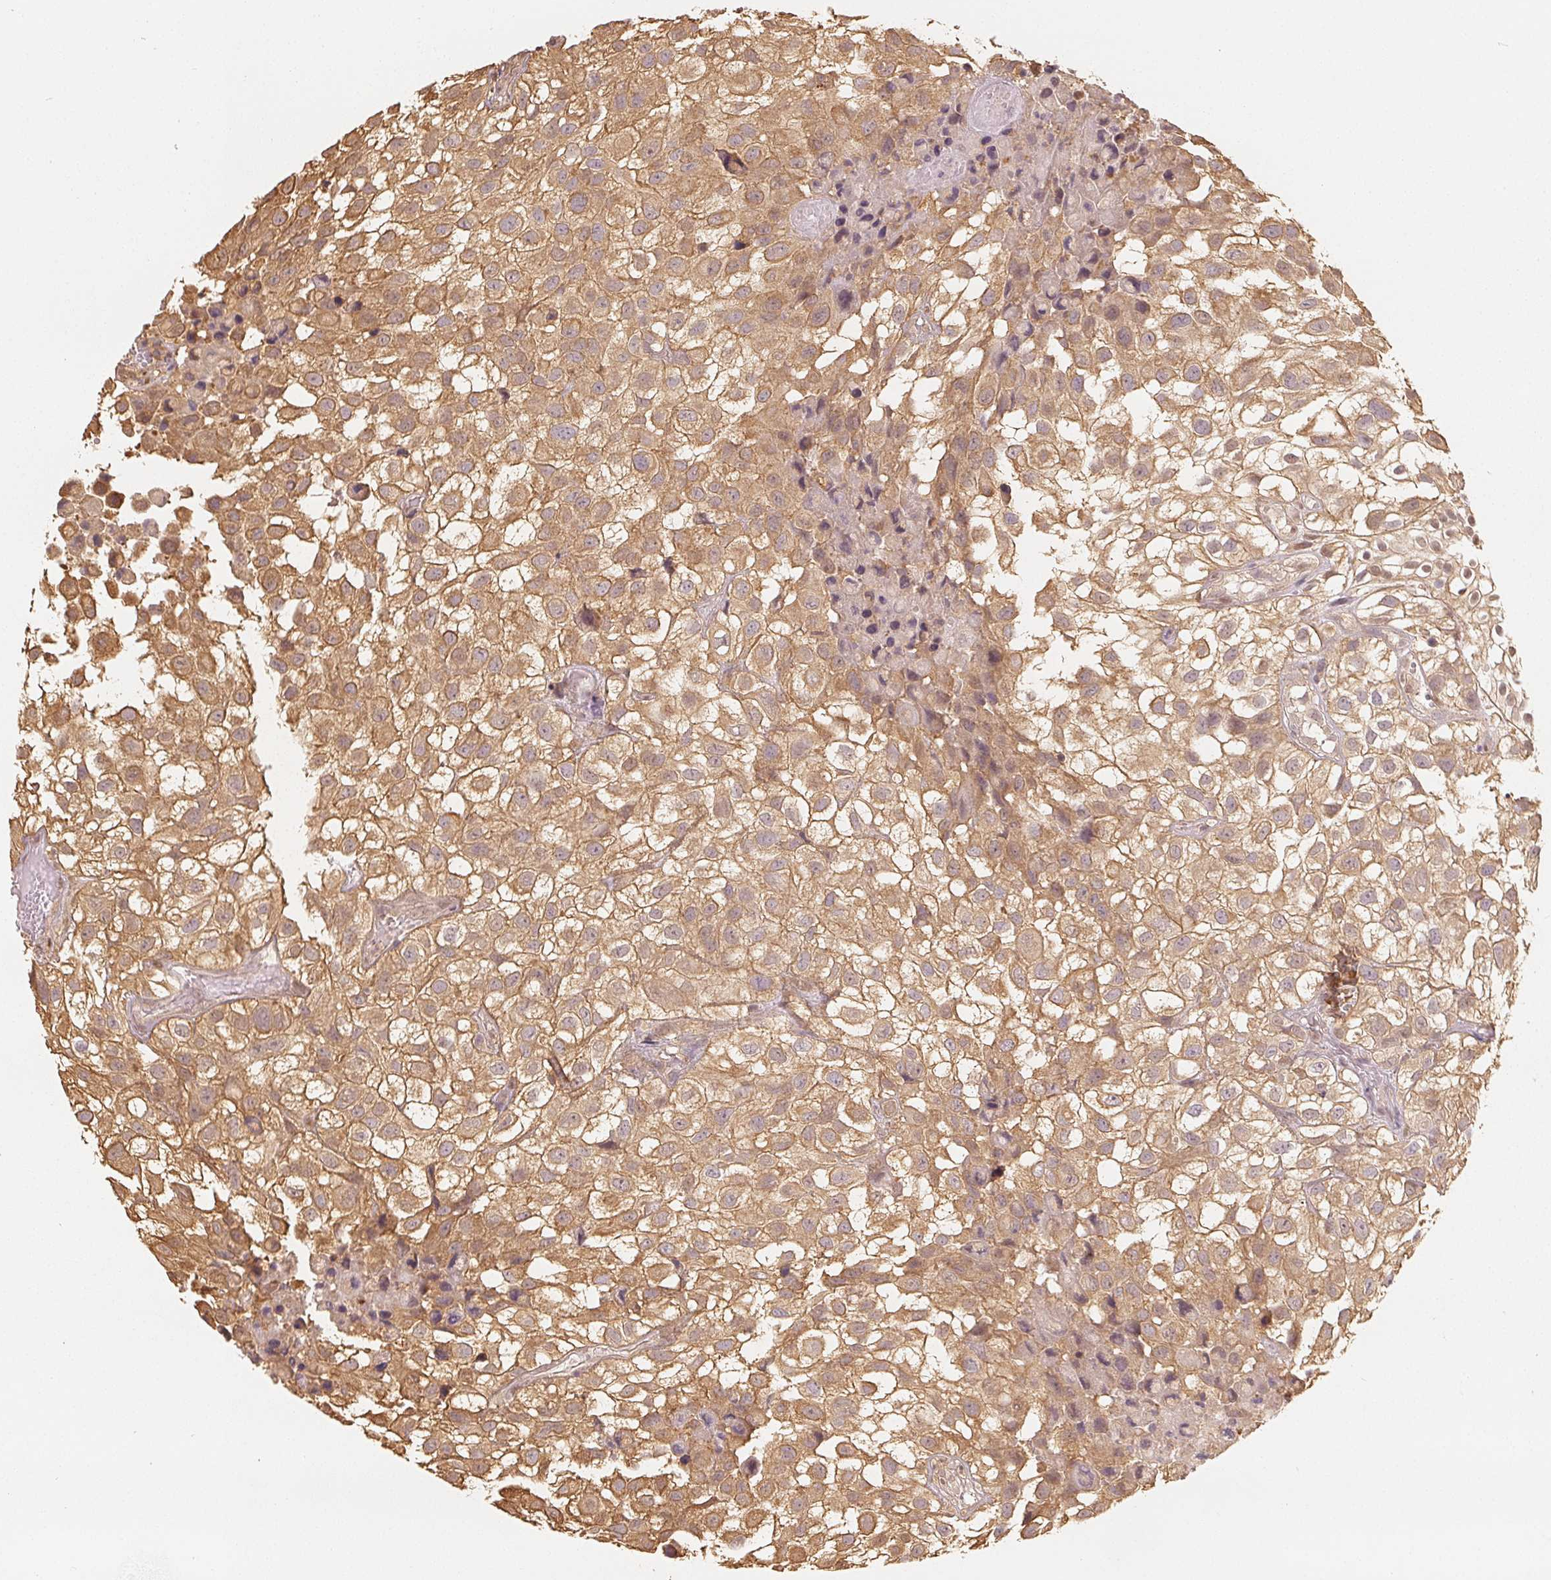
{"staining": {"intensity": "moderate", "quantity": ">75%", "location": "cytoplasmic/membranous"}, "tissue": "urothelial cancer", "cell_type": "Tumor cells", "image_type": "cancer", "snomed": [{"axis": "morphology", "description": "Urothelial carcinoma, High grade"}, {"axis": "topography", "description": "Urinary bladder"}], "caption": "Human high-grade urothelial carcinoma stained with a brown dye displays moderate cytoplasmic/membranous positive expression in about >75% of tumor cells.", "gene": "GUSB", "patient": {"sex": "male", "age": 56}}